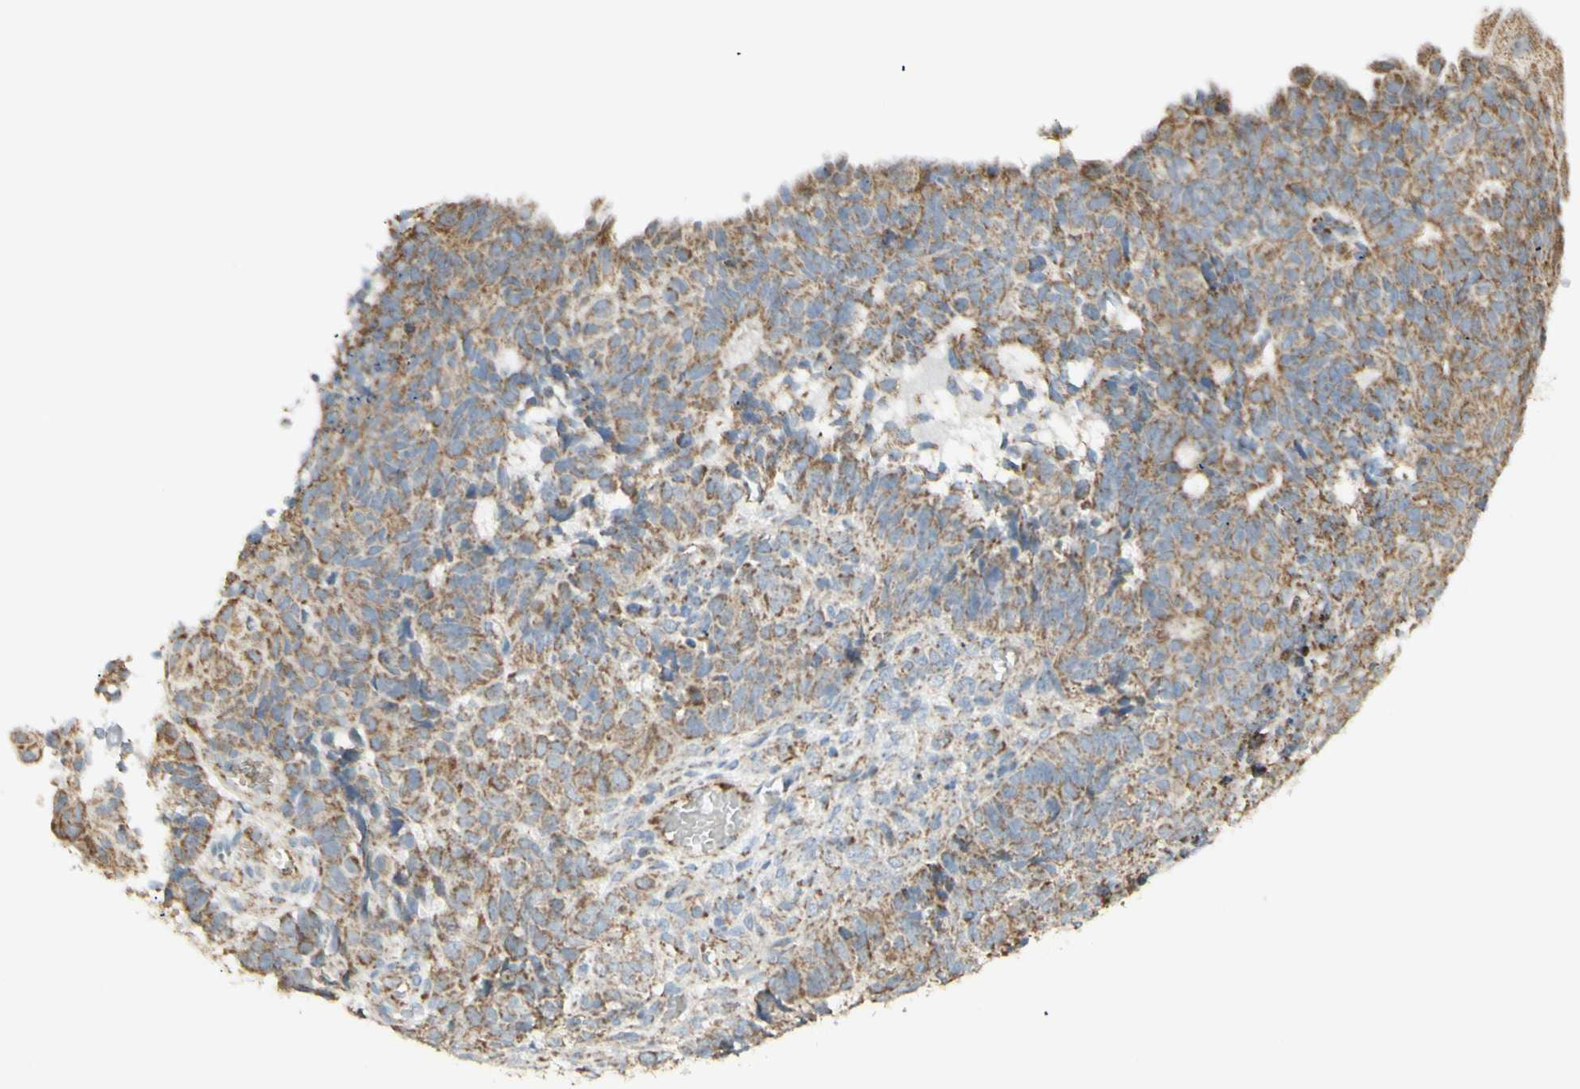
{"staining": {"intensity": "weak", "quantity": ">75%", "location": "cytoplasmic/membranous"}, "tissue": "endometrial cancer", "cell_type": "Tumor cells", "image_type": "cancer", "snomed": [{"axis": "morphology", "description": "Adenocarcinoma, NOS"}, {"axis": "topography", "description": "Endometrium"}], "caption": "The micrograph reveals staining of endometrial cancer (adenocarcinoma), revealing weak cytoplasmic/membranous protein expression (brown color) within tumor cells. (DAB (3,3'-diaminobenzidine) IHC, brown staining for protein, blue staining for nuclei).", "gene": "LETM1", "patient": {"sex": "female", "age": 32}}